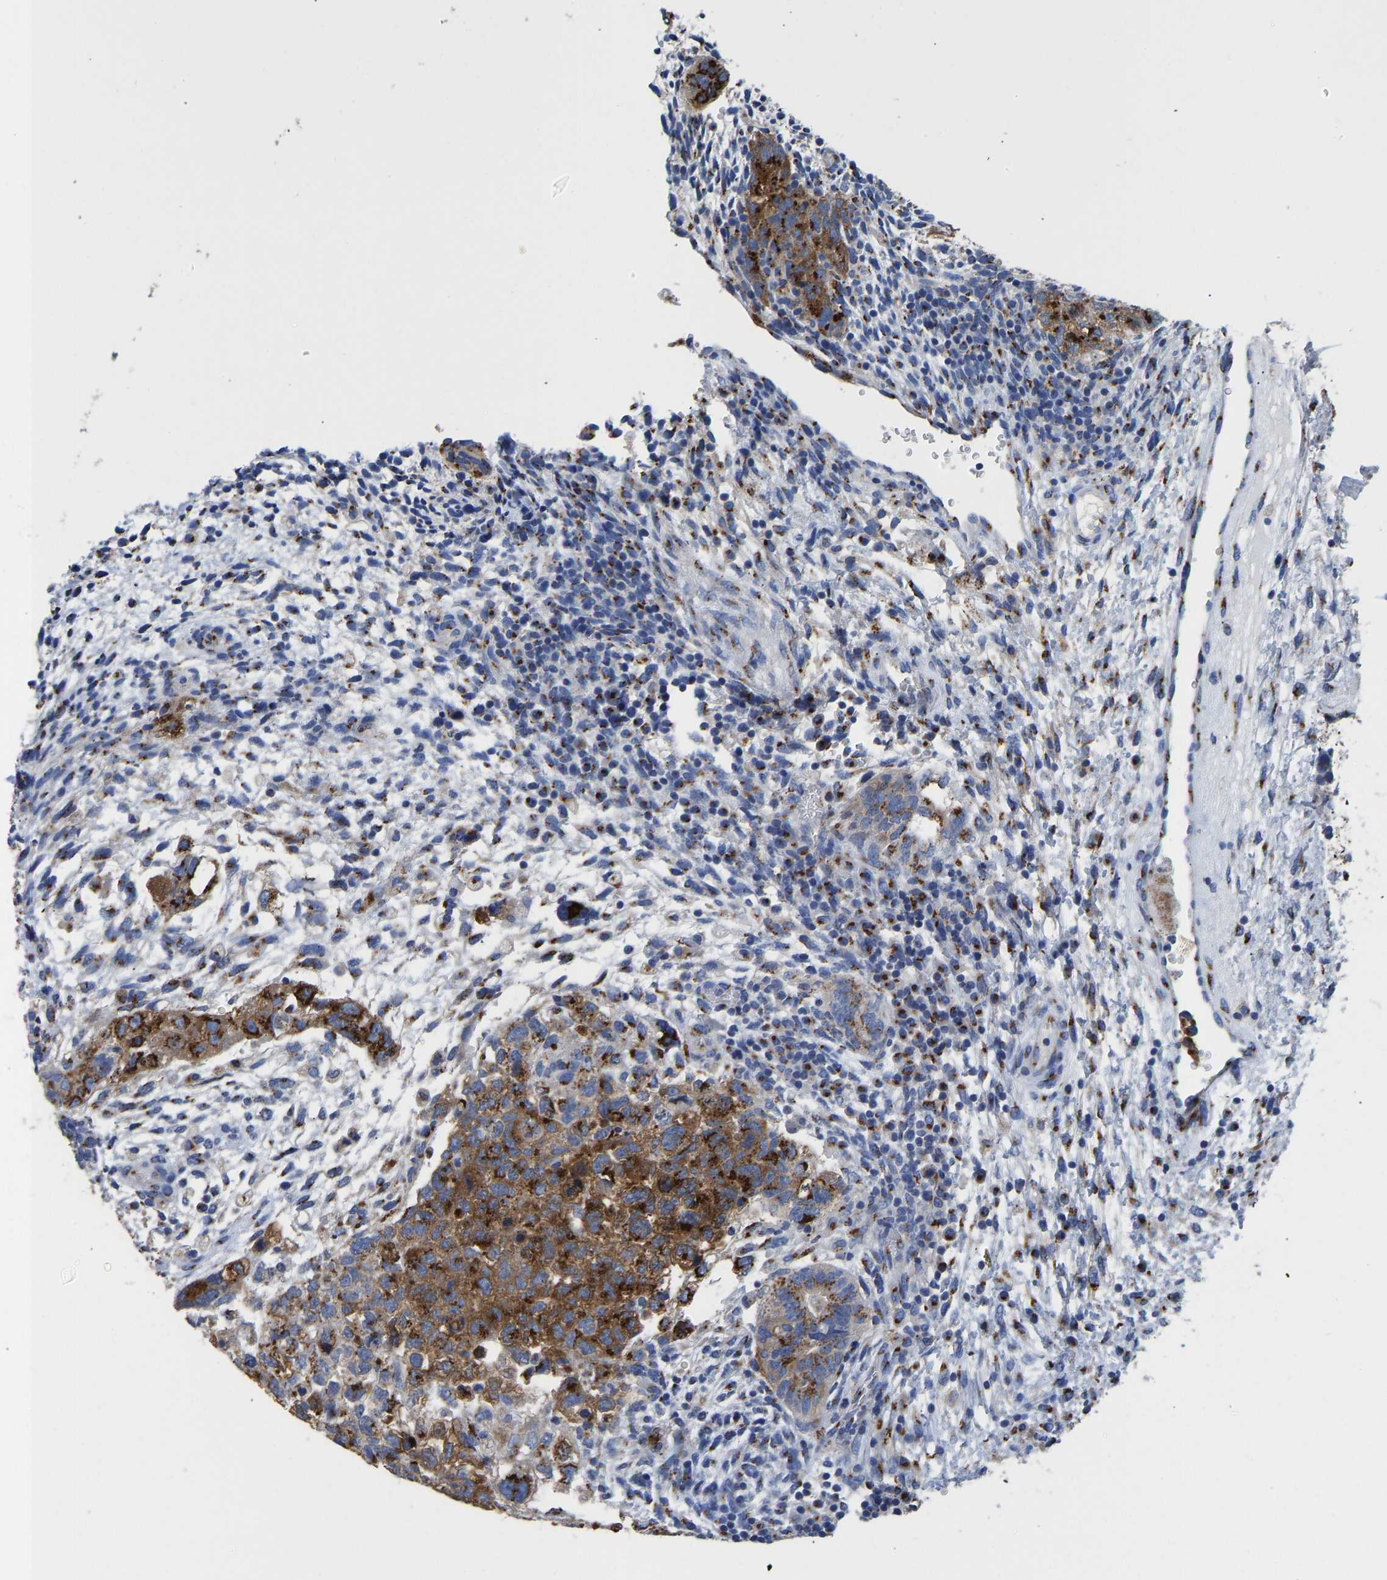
{"staining": {"intensity": "strong", "quantity": ">75%", "location": "cytoplasmic/membranous"}, "tissue": "testis cancer", "cell_type": "Tumor cells", "image_type": "cancer", "snomed": [{"axis": "morphology", "description": "Carcinoma, Embryonal, NOS"}, {"axis": "topography", "description": "Testis"}], "caption": "Immunohistochemistry (IHC) (DAB (3,3'-diaminobenzidine)) staining of testis cancer (embryonal carcinoma) demonstrates strong cytoplasmic/membranous protein expression in about >75% of tumor cells.", "gene": "TMEM87A", "patient": {"sex": "male", "age": 36}}